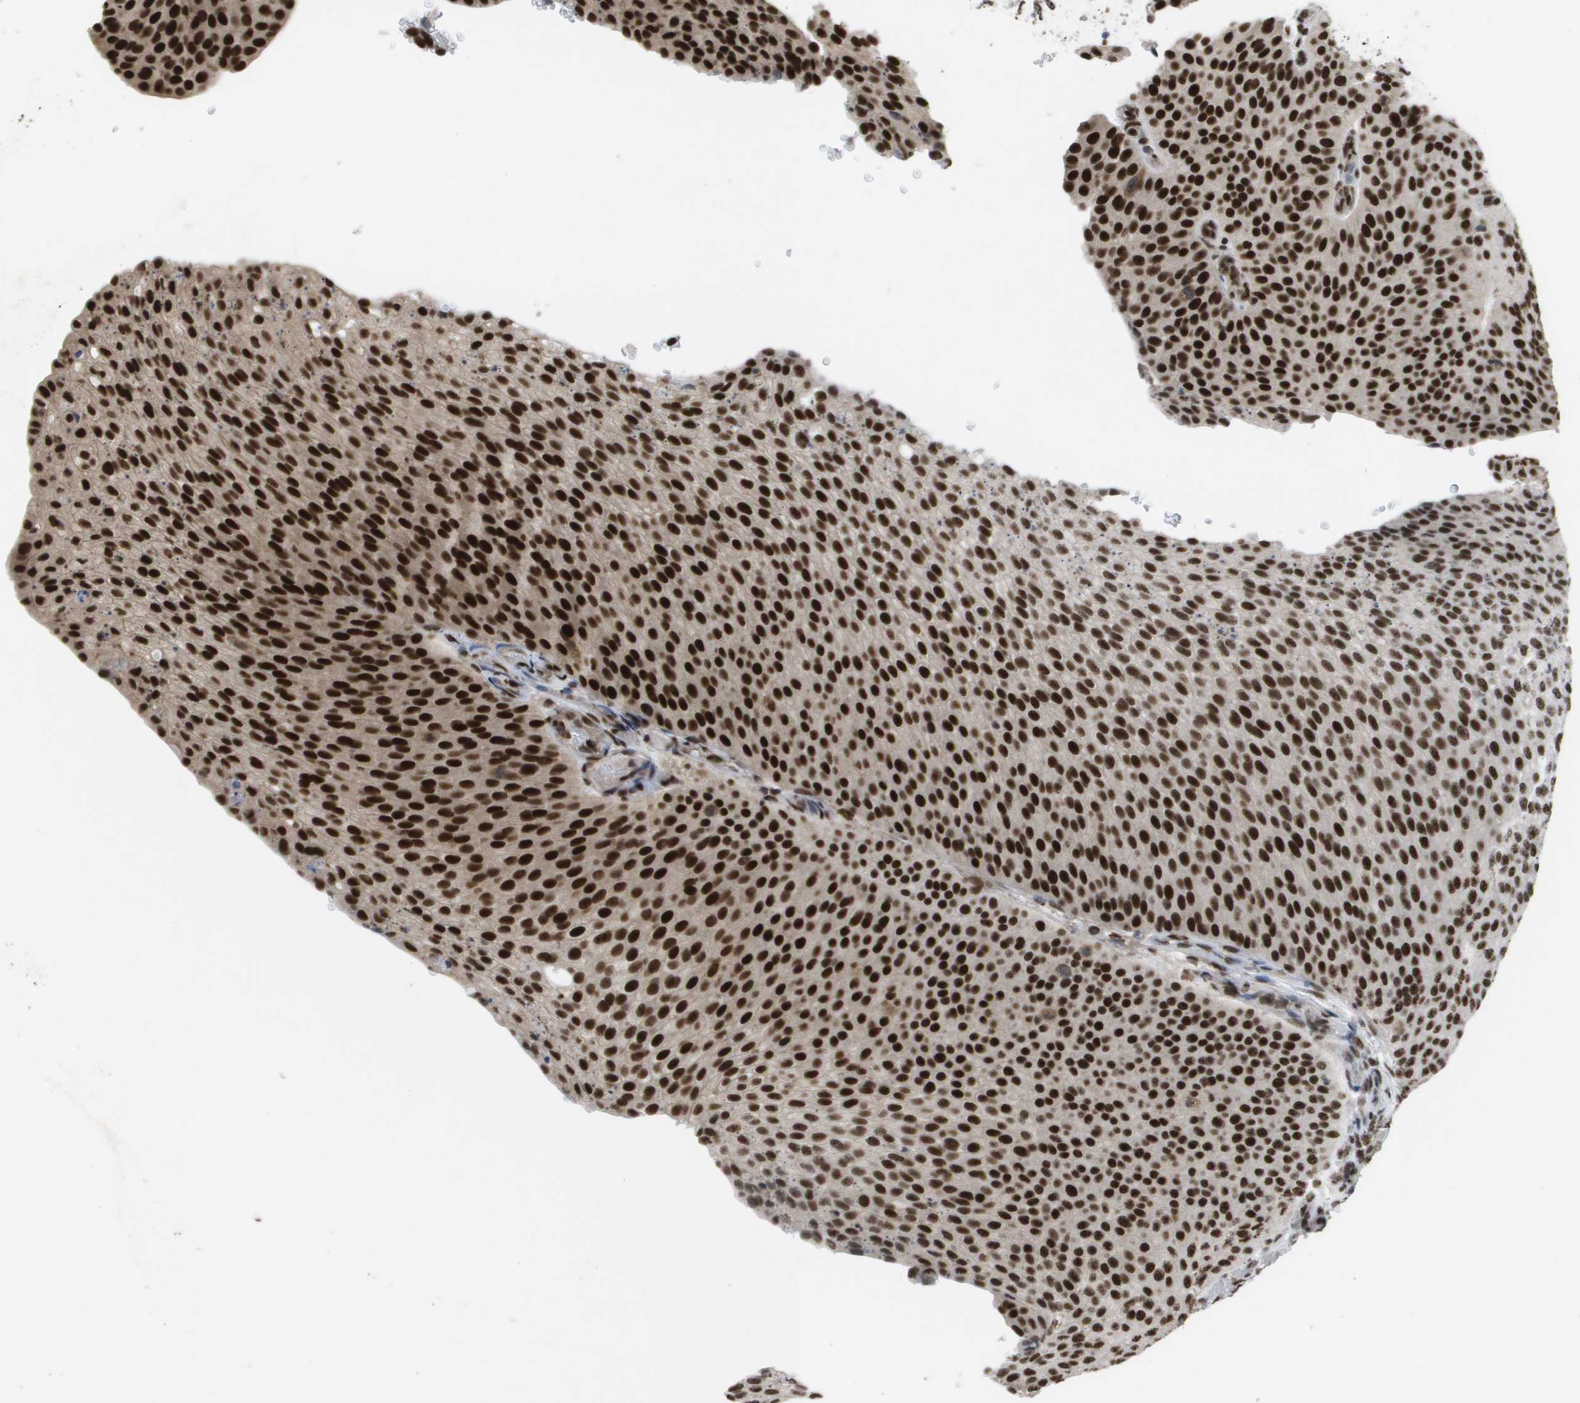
{"staining": {"intensity": "strong", "quantity": ">75%", "location": "nuclear"}, "tissue": "urothelial cancer", "cell_type": "Tumor cells", "image_type": "cancer", "snomed": [{"axis": "morphology", "description": "Urothelial carcinoma, Low grade"}, {"axis": "topography", "description": "Smooth muscle"}, {"axis": "topography", "description": "Urinary bladder"}], "caption": "Human urothelial carcinoma (low-grade) stained with a brown dye demonstrates strong nuclear positive expression in approximately >75% of tumor cells.", "gene": "CDT1", "patient": {"sex": "male", "age": 60}}